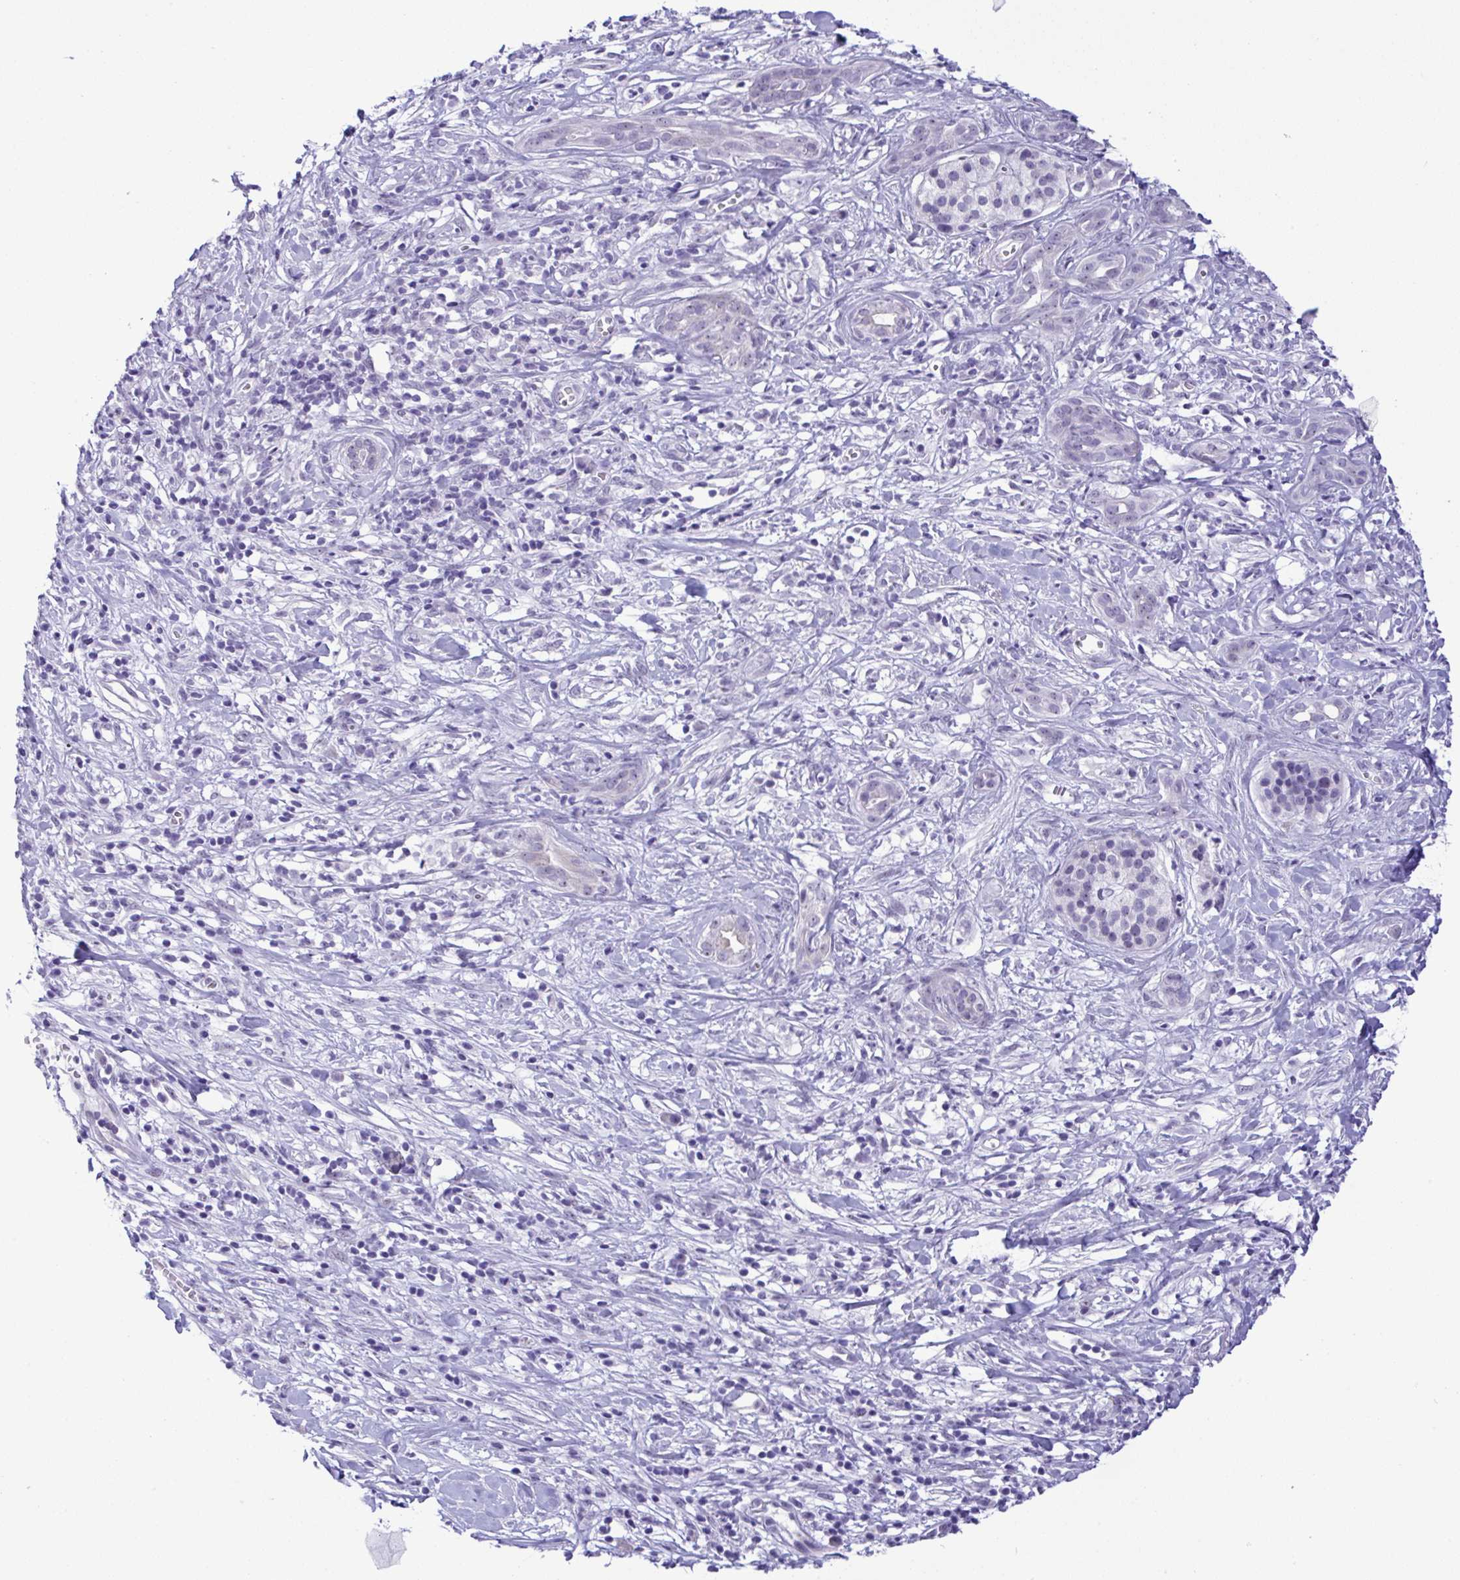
{"staining": {"intensity": "negative", "quantity": "none", "location": "none"}, "tissue": "pancreatic cancer", "cell_type": "Tumor cells", "image_type": "cancer", "snomed": [{"axis": "morphology", "description": "Adenocarcinoma, NOS"}, {"axis": "topography", "description": "Pancreas"}], "caption": "Photomicrograph shows no significant protein staining in tumor cells of pancreatic cancer.", "gene": "YBX2", "patient": {"sex": "male", "age": 61}}